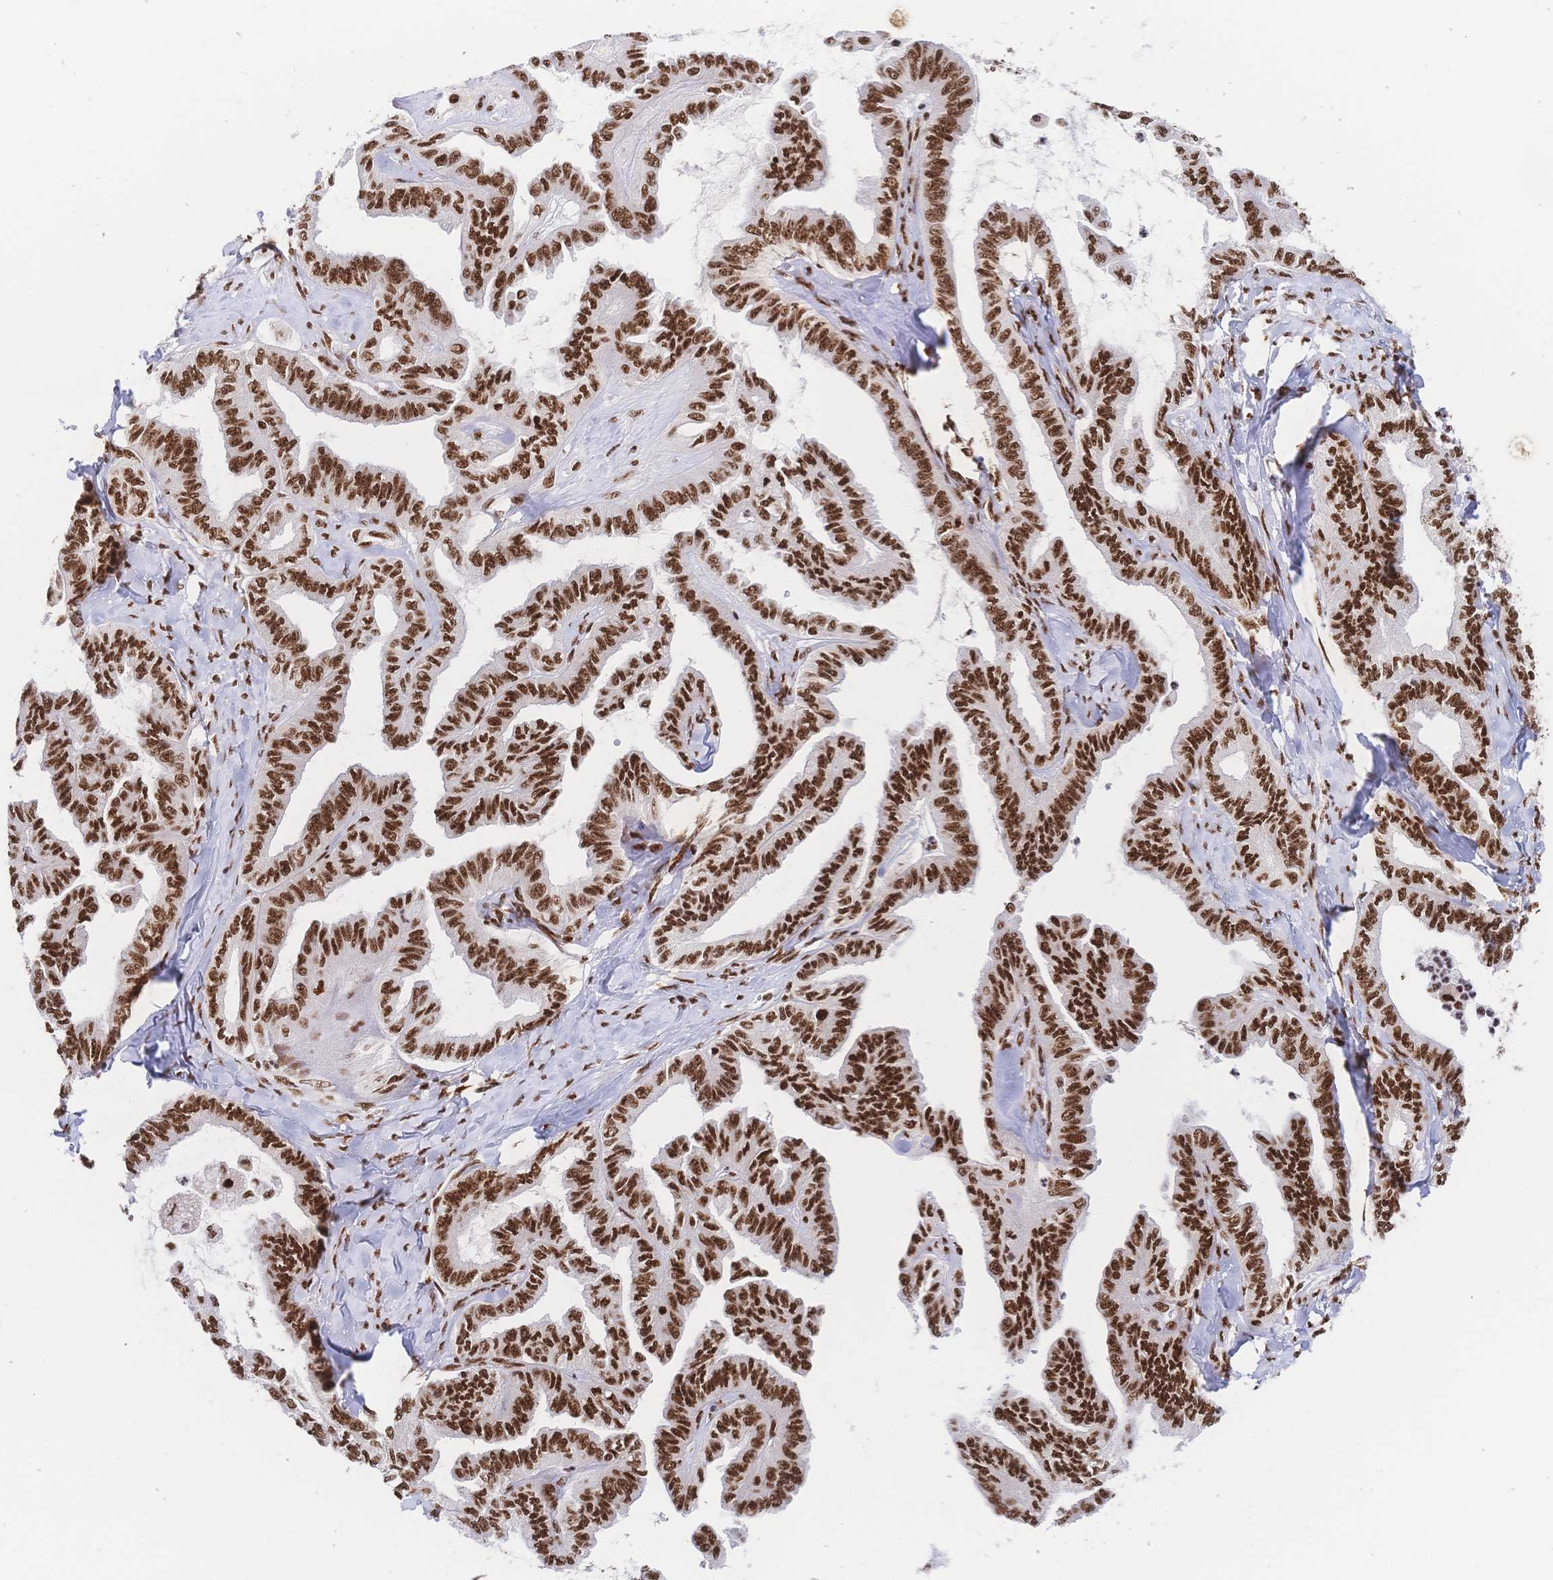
{"staining": {"intensity": "strong", "quantity": ">75%", "location": "nuclear"}, "tissue": "ovarian cancer", "cell_type": "Tumor cells", "image_type": "cancer", "snomed": [{"axis": "morphology", "description": "Carcinoma, endometroid"}, {"axis": "topography", "description": "Ovary"}], "caption": "High-magnification brightfield microscopy of endometroid carcinoma (ovarian) stained with DAB (brown) and counterstained with hematoxylin (blue). tumor cells exhibit strong nuclear staining is identified in about>75% of cells.", "gene": "SRSF1", "patient": {"sex": "female", "age": 70}}